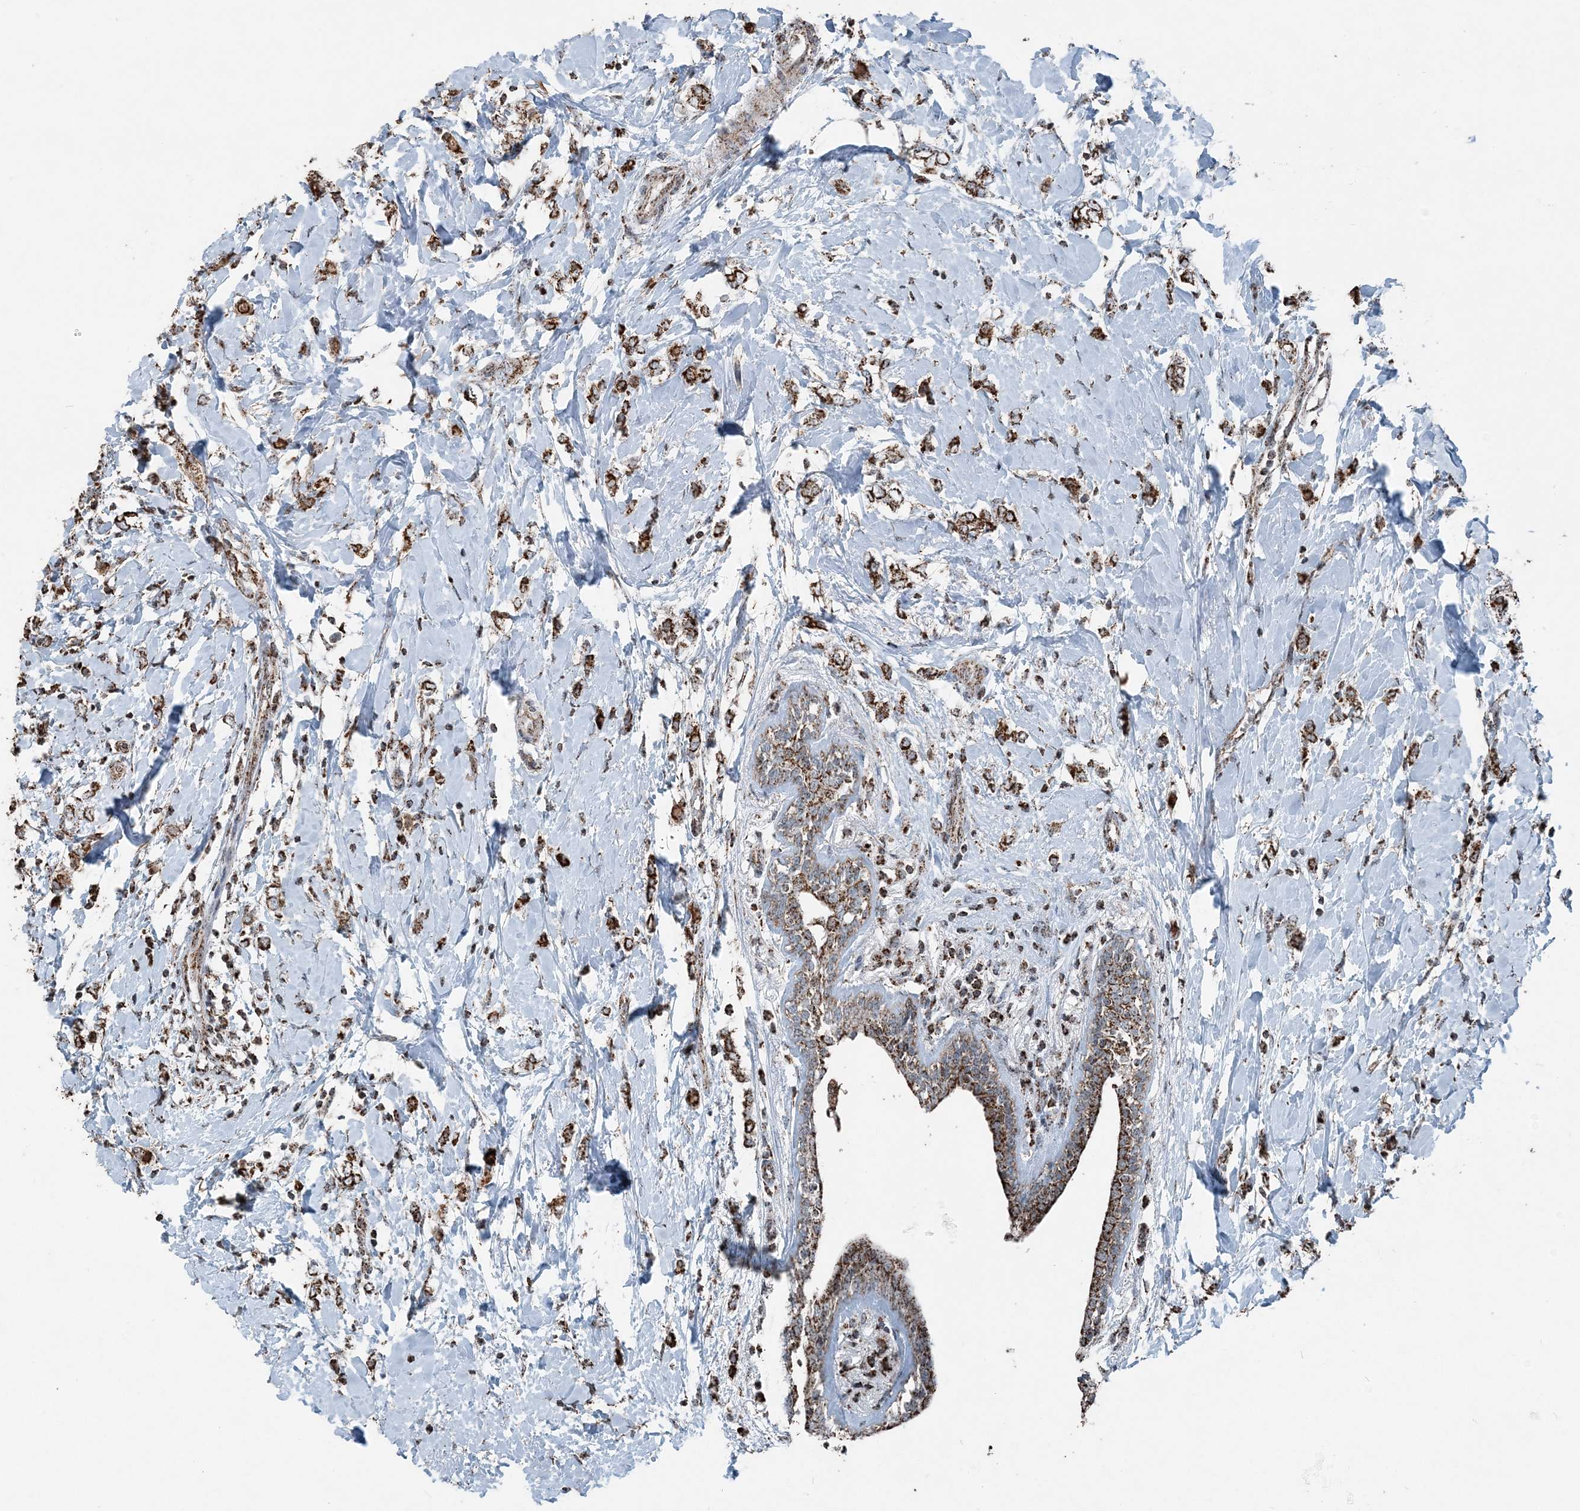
{"staining": {"intensity": "strong", "quantity": ">75%", "location": "cytoplasmic/membranous"}, "tissue": "breast cancer", "cell_type": "Tumor cells", "image_type": "cancer", "snomed": [{"axis": "morphology", "description": "Normal tissue, NOS"}, {"axis": "morphology", "description": "Lobular carcinoma"}, {"axis": "topography", "description": "Breast"}], "caption": "About >75% of tumor cells in human breast cancer exhibit strong cytoplasmic/membranous protein expression as visualized by brown immunohistochemical staining.", "gene": "SUCLG1", "patient": {"sex": "female", "age": 47}}